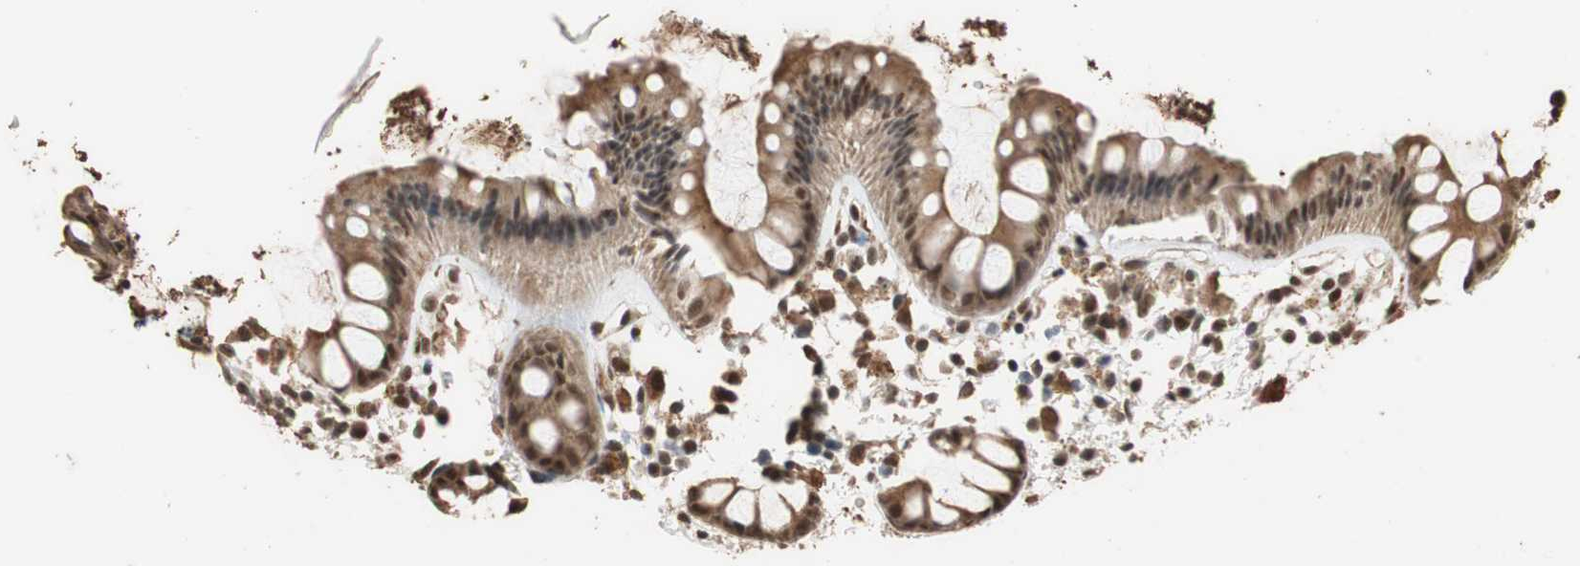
{"staining": {"intensity": "strong", "quantity": ">75%", "location": "cytoplasmic/membranous,nuclear"}, "tissue": "rectum", "cell_type": "Glandular cells", "image_type": "normal", "snomed": [{"axis": "morphology", "description": "Normal tissue, NOS"}, {"axis": "topography", "description": "Rectum"}], "caption": "Protein analysis of benign rectum shows strong cytoplasmic/membranous,nuclear staining in approximately >75% of glandular cells. (brown staining indicates protein expression, while blue staining denotes nuclei).", "gene": "CDC5L", "patient": {"sex": "female", "age": 66}}